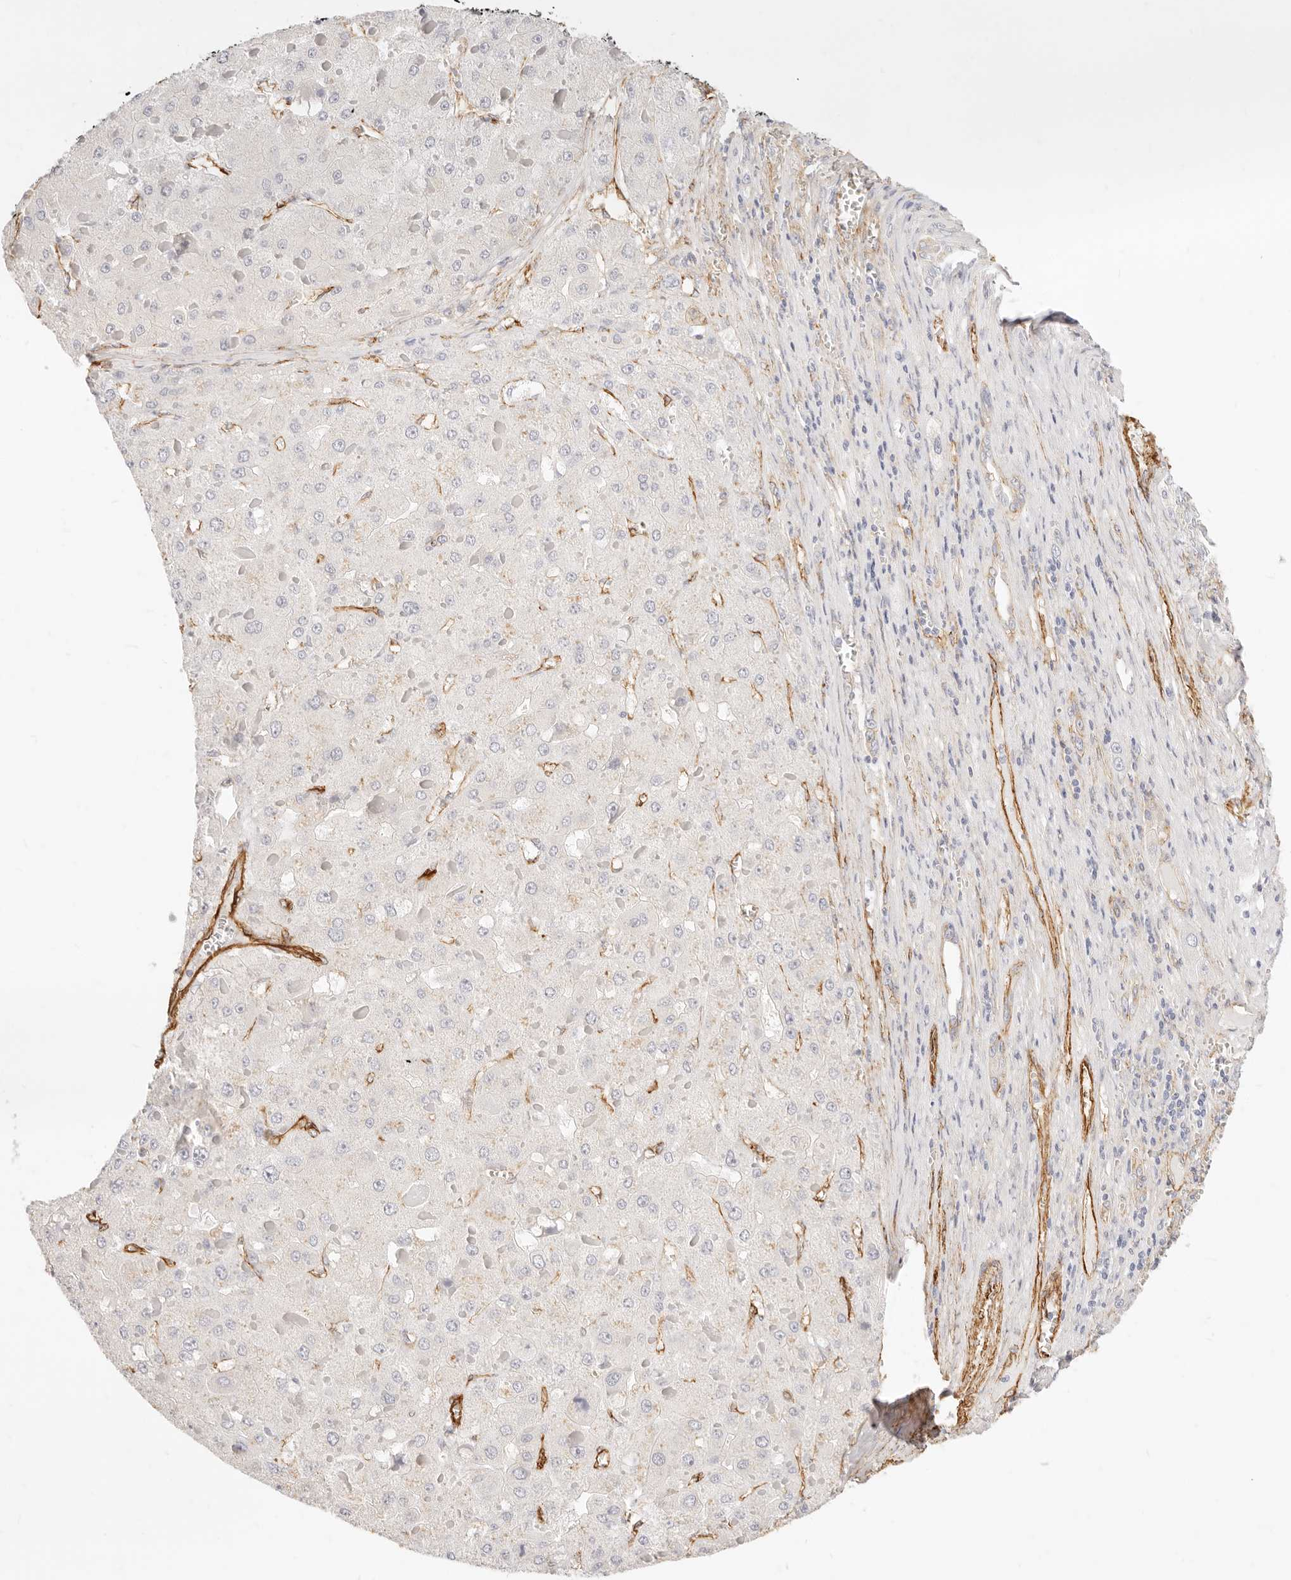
{"staining": {"intensity": "negative", "quantity": "none", "location": "none"}, "tissue": "liver cancer", "cell_type": "Tumor cells", "image_type": "cancer", "snomed": [{"axis": "morphology", "description": "Carcinoma, Hepatocellular, NOS"}, {"axis": "topography", "description": "Liver"}], "caption": "Tumor cells are negative for brown protein staining in liver cancer. (Immunohistochemistry (ihc), brightfield microscopy, high magnification).", "gene": "NUS1", "patient": {"sex": "female", "age": 73}}